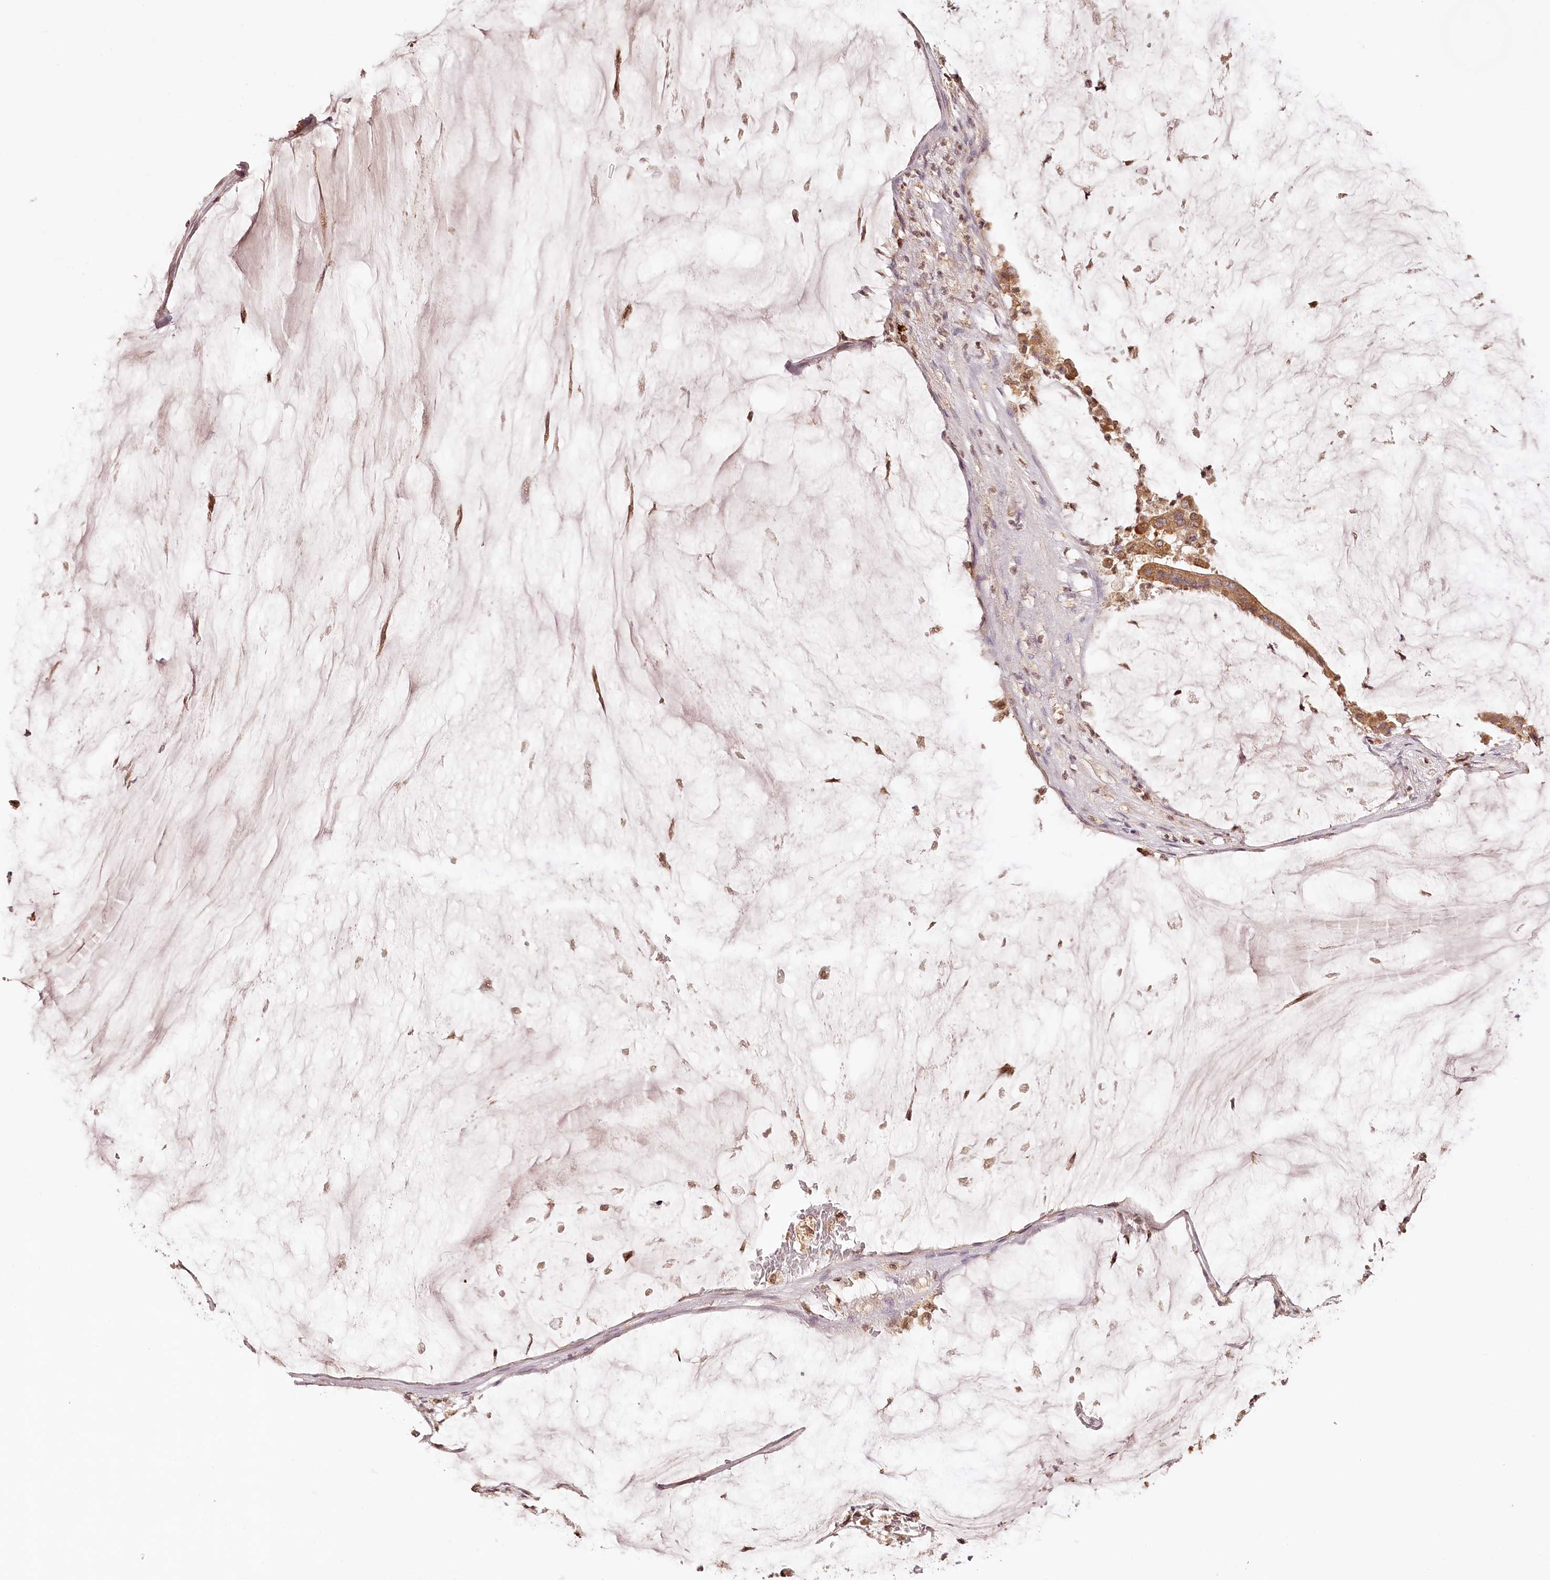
{"staining": {"intensity": "moderate", "quantity": ">75%", "location": "cytoplasmic/membranous"}, "tissue": "pancreatic cancer", "cell_type": "Tumor cells", "image_type": "cancer", "snomed": [{"axis": "morphology", "description": "Adenocarcinoma, NOS"}, {"axis": "topography", "description": "Pancreas"}], "caption": "Immunohistochemistry histopathology image of neoplastic tissue: human adenocarcinoma (pancreatic) stained using immunohistochemistry (IHC) exhibits medium levels of moderate protein expression localized specifically in the cytoplasmic/membranous of tumor cells, appearing as a cytoplasmic/membranous brown color.", "gene": "SYNGR1", "patient": {"sex": "male", "age": 41}}